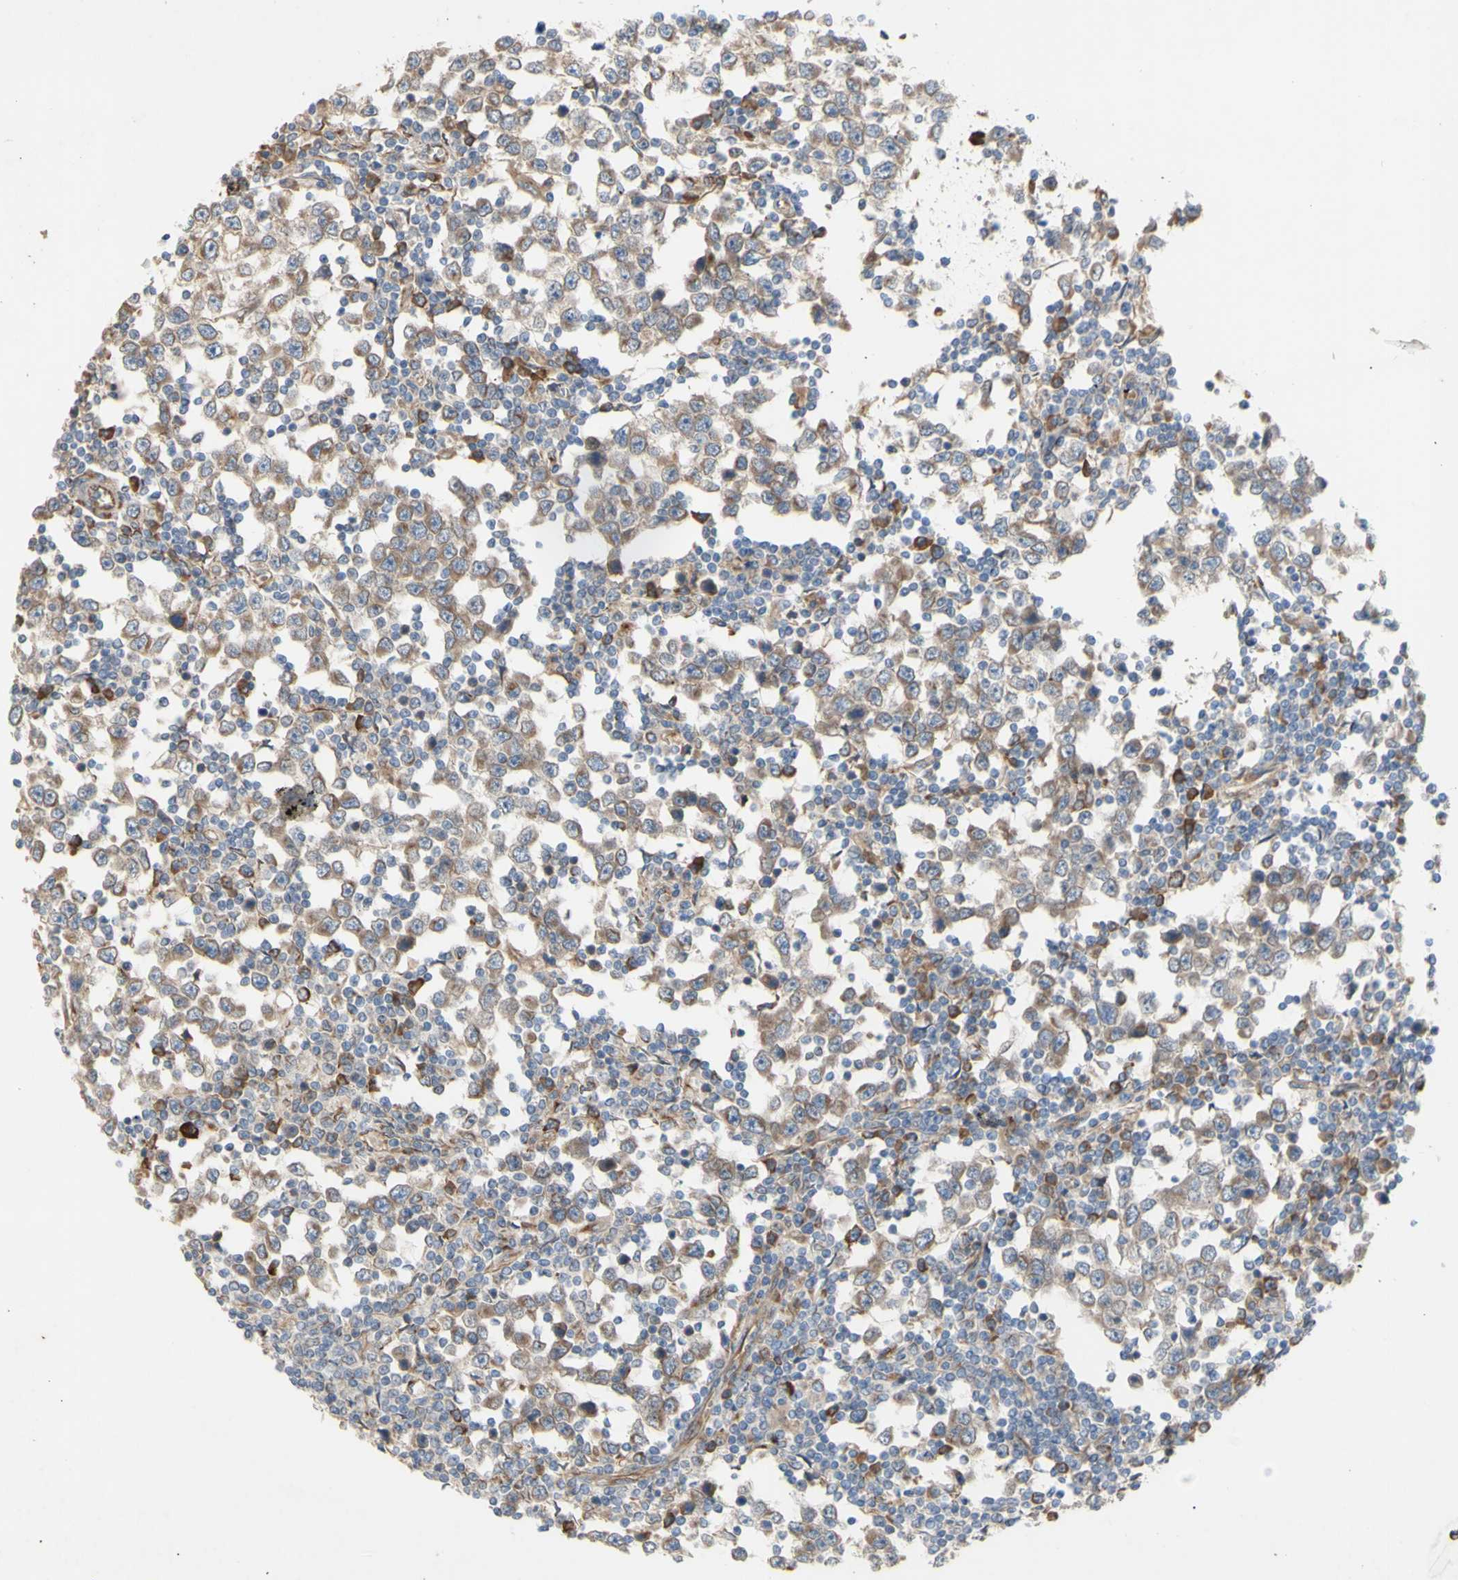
{"staining": {"intensity": "weak", "quantity": ">75%", "location": "cytoplasmic/membranous"}, "tissue": "testis cancer", "cell_type": "Tumor cells", "image_type": "cancer", "snomed": [{"axis": "morphology", "description": "Seminoma, NOS"}, {"axis": "topography", "description": "Testis"}], "caption": "A micrograph of testis cancer stained for a protein displays weak cytoplasmic/membranous brown staining in tumor cells.", "gene": "KLC1", "patient": {"sex": "male", "age": 65}}